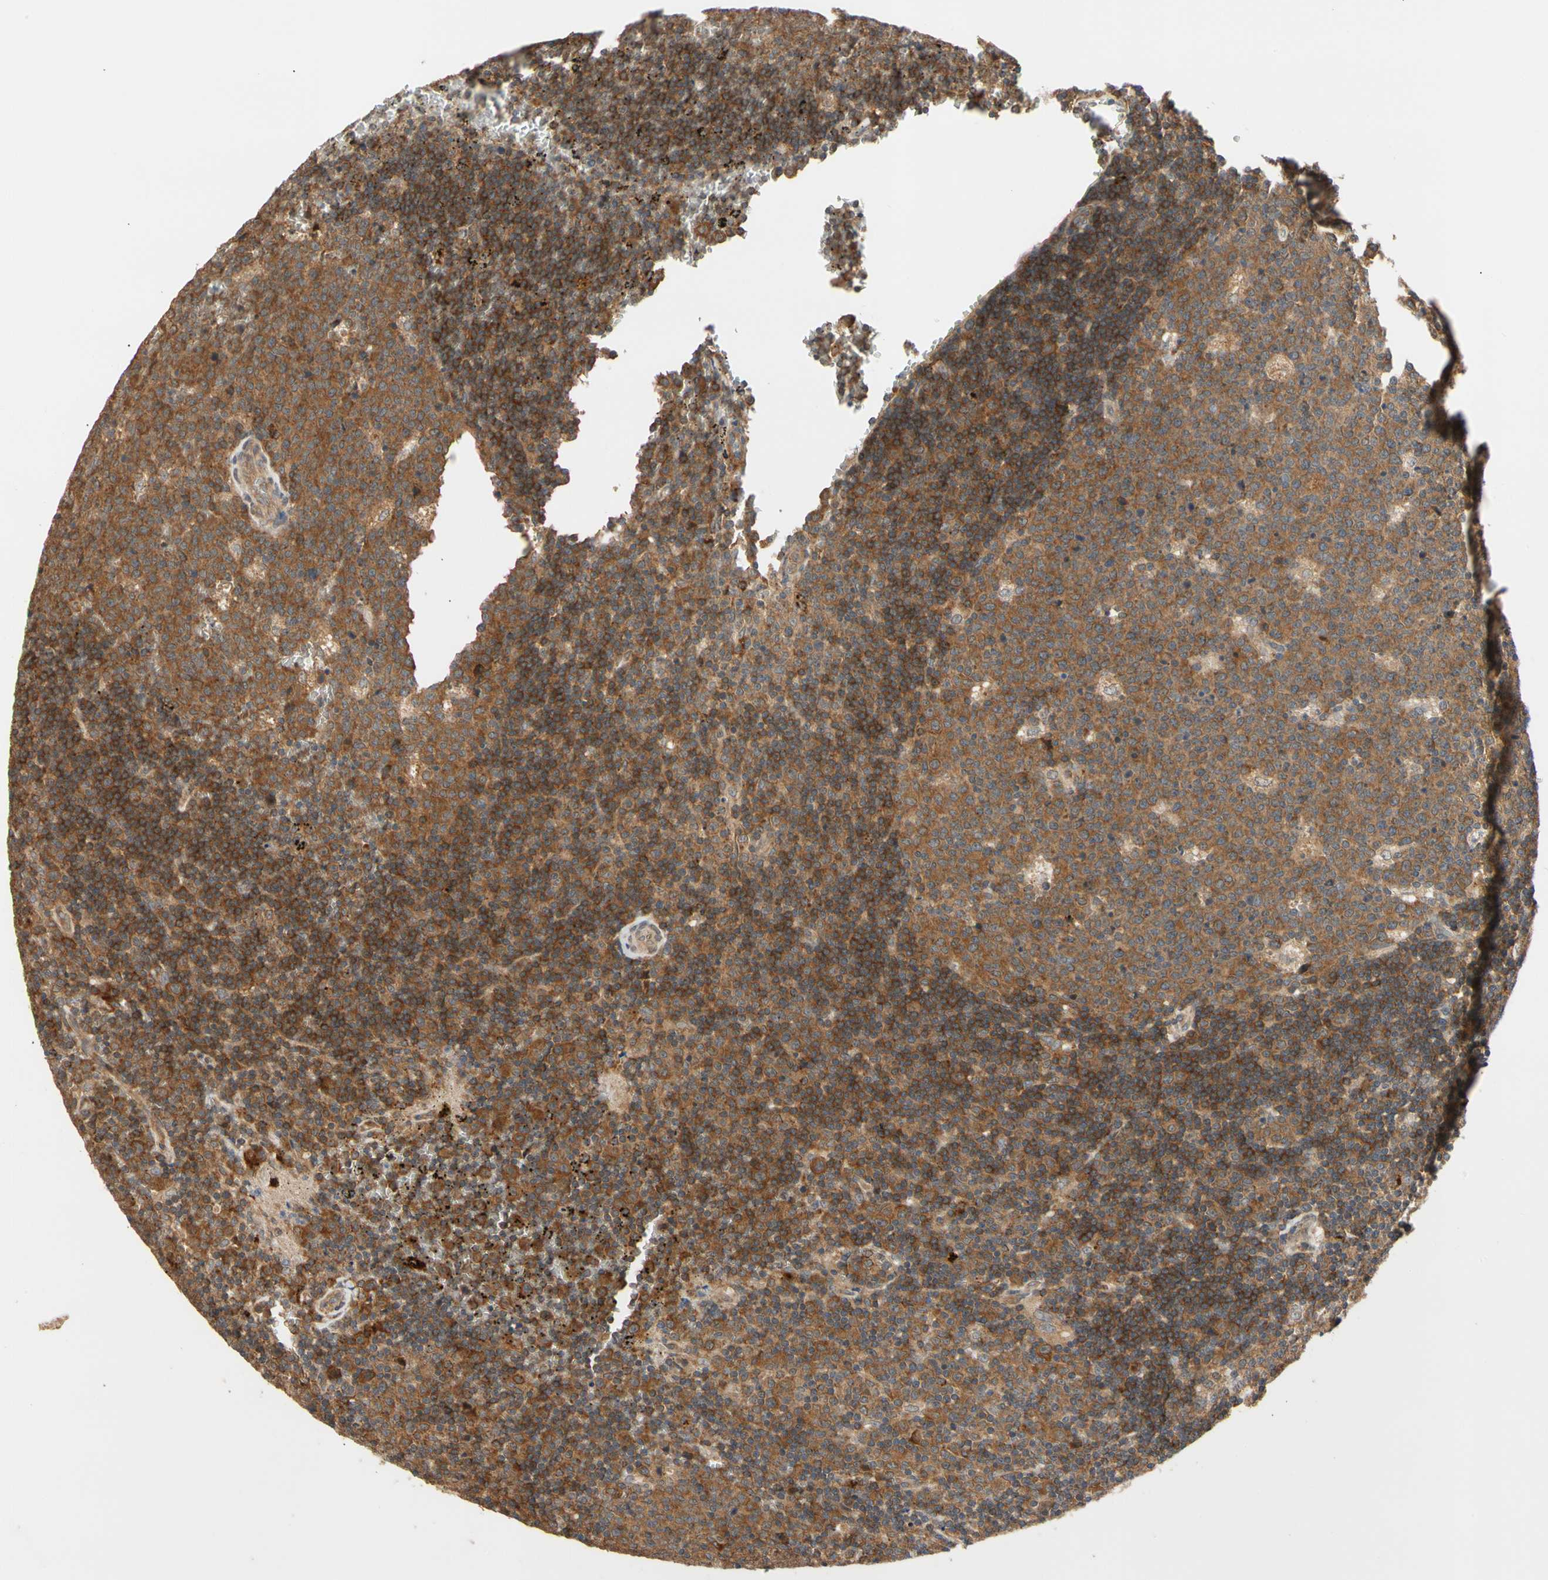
{"staining": {"intensity": "strong", "quantity": ">75%", "location": "cytoplasmic/membranous"}, "tissue": "lymph node", "cell_type": "Germinal center cells", "image_type": "normal", "snomed": [{"axis": "morphology", "description": "Normal tissue, NOS"}, {"axis": "topography", "description": "Lymph node"}, {"axis": "topography", "description": "Salivary gland"}], "caption": "The photomicrograph exhibits staining of normal lymph node, revealing strong cytoplasmic/membranous protein expression (brown color) within germinal center cells.", "gene": "ANKHD1", "patient": {"sex": "male", "age": 8}}